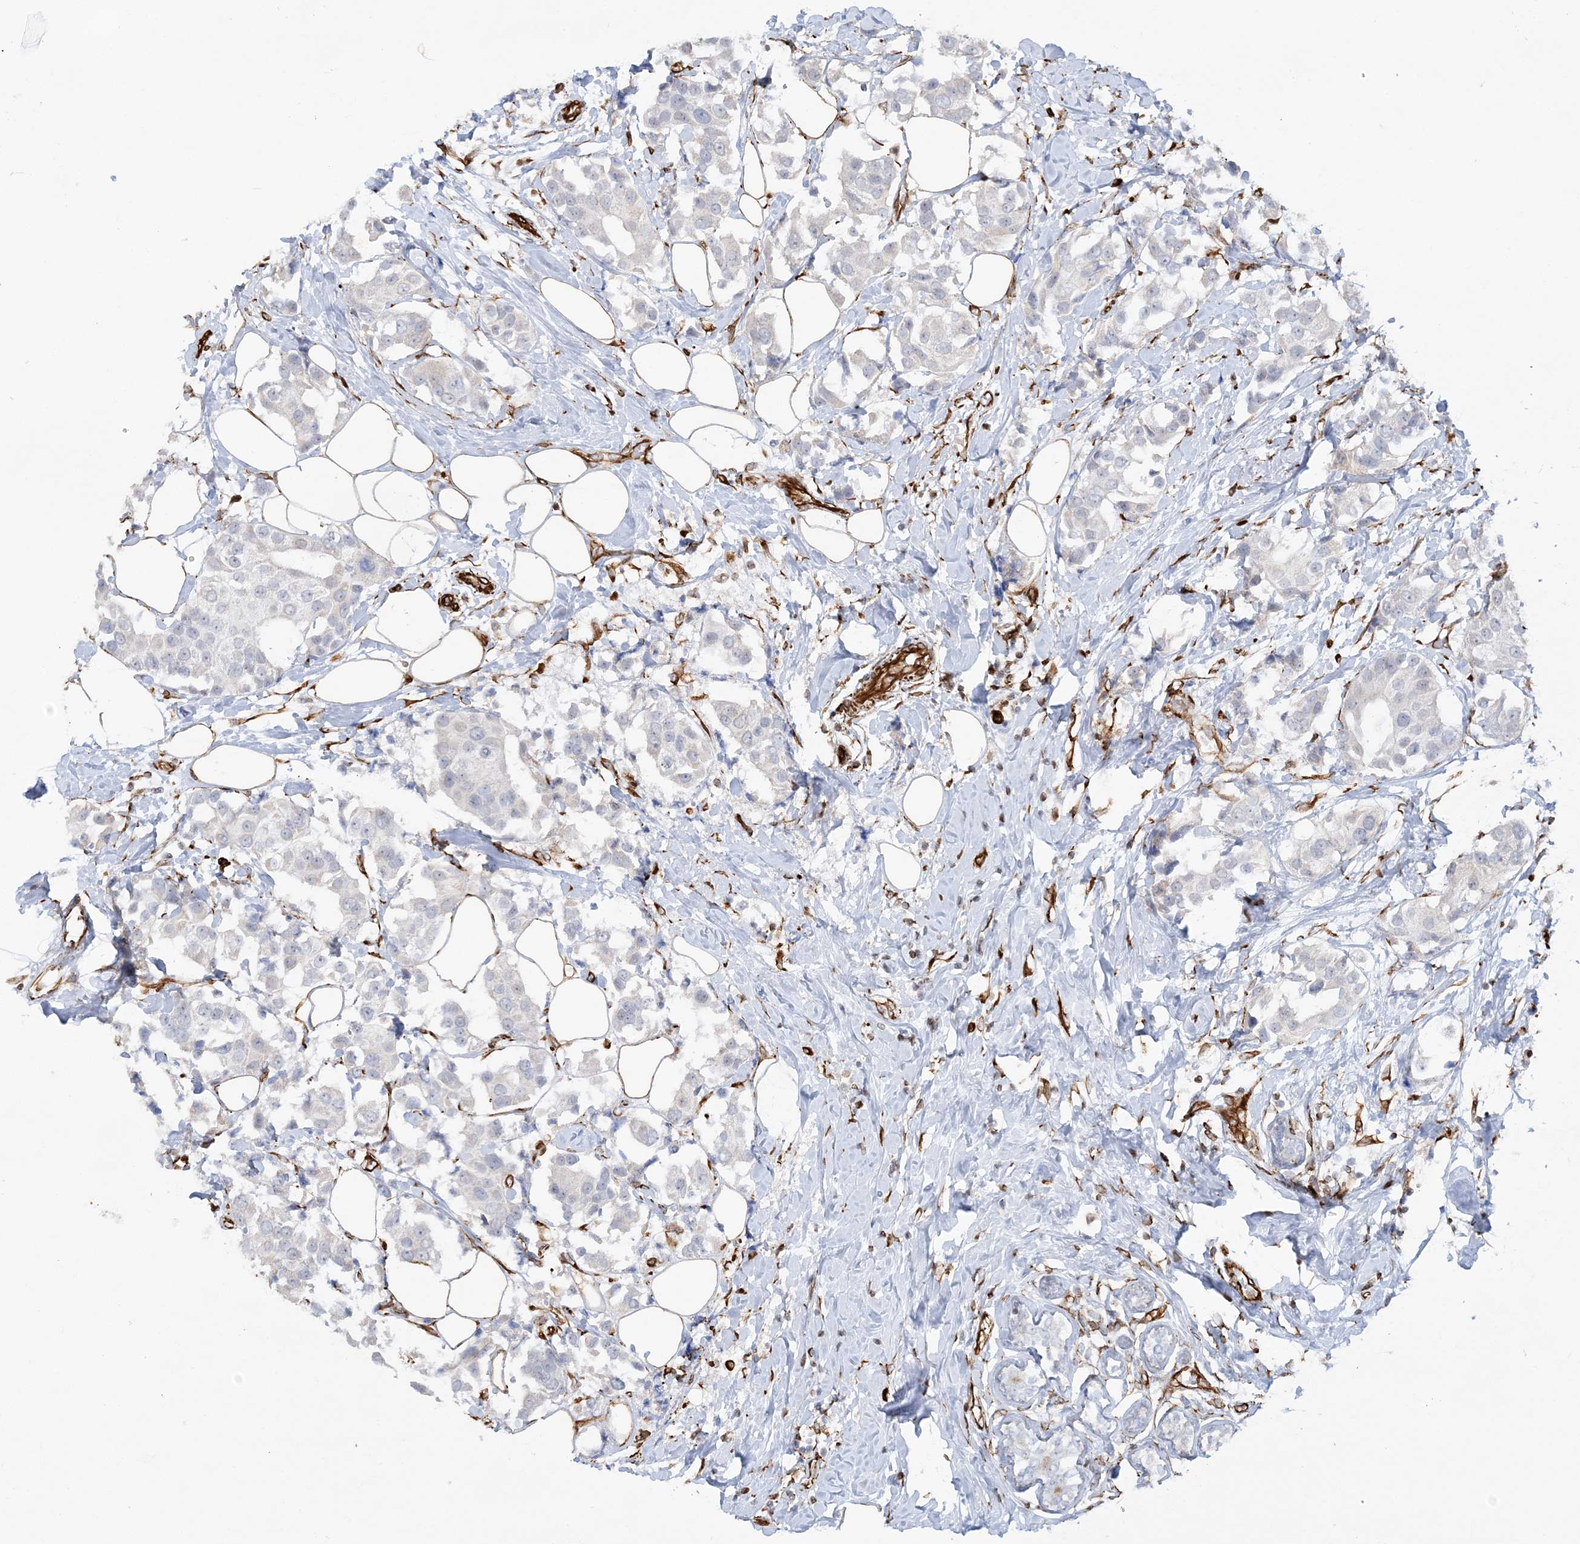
{"staining": {"intensity": "negative", "quantity": "none", "location": "none"}, "tissue": "breast cancer", "cell_type": "Tumor cells", "image_type": "cancer", "snomed": [{"axis": "morphology", "description": "Normal tissue, NOS"}, {"axis": "morphology", "description": "Duct carcinoma"}, {"axis": "topography", "description": "Breast"}], "caption": "Tumor cells show no significant protein positivity in breast cancer (invasive ductal carcinoma).", "gene": "SCLT1", "patient": {"sex": "female", "age": 39}}